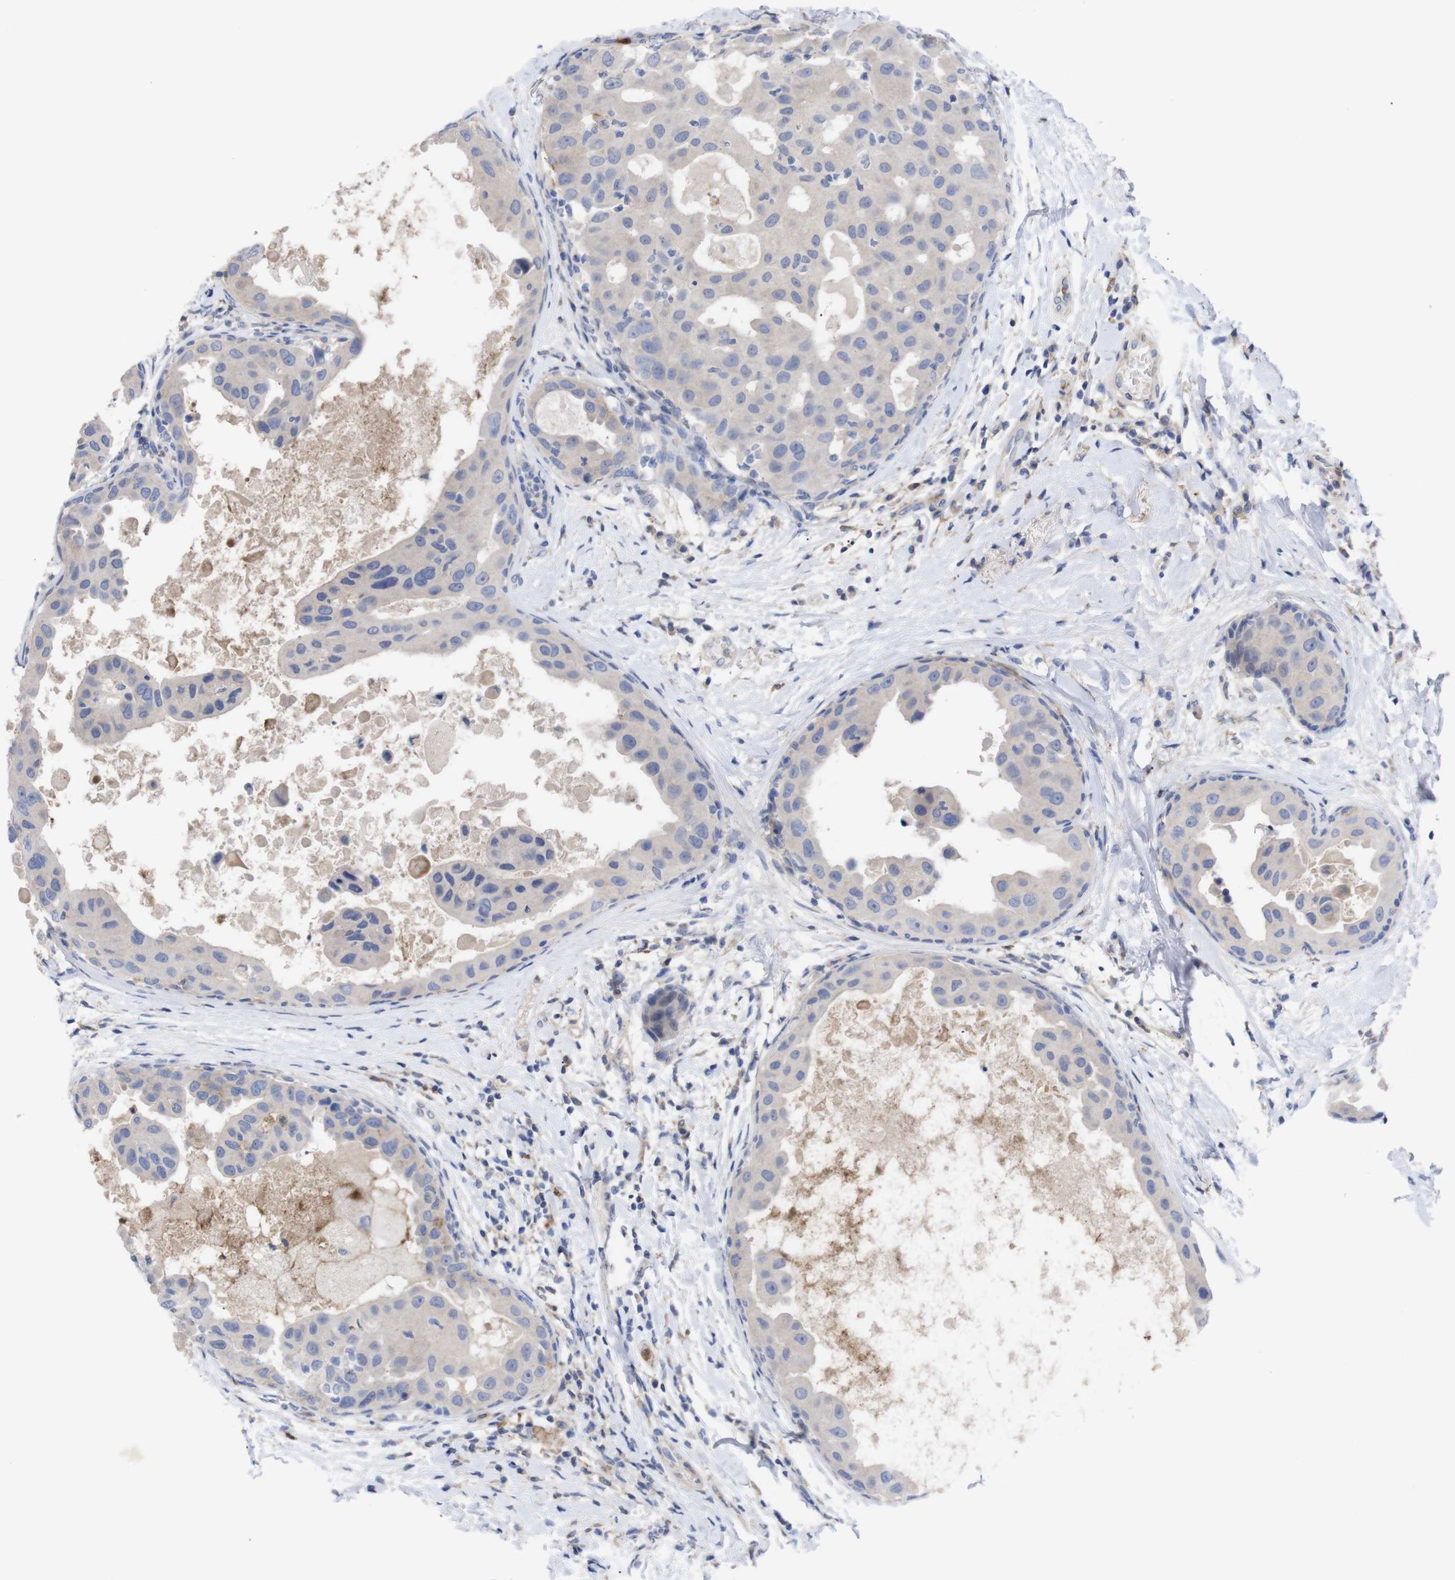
{"staining": {"intensity": "weak", "quantity": "<25%", "location": "cytoplasmic/membranous"}, "tissue": "breast cancer", "cell_type": "Tumor cells", "image_type": "cancer", "snomed": [{"axis": "morphology", "description": "Duct carcinoma"}, {"axis": "topography", "description": "Breast"}], "caption": "IHC of breast cancer reveals no expression in tumor cells.", "gene": "C5AR1", "patient": {"sex": "female", "age": 27}}